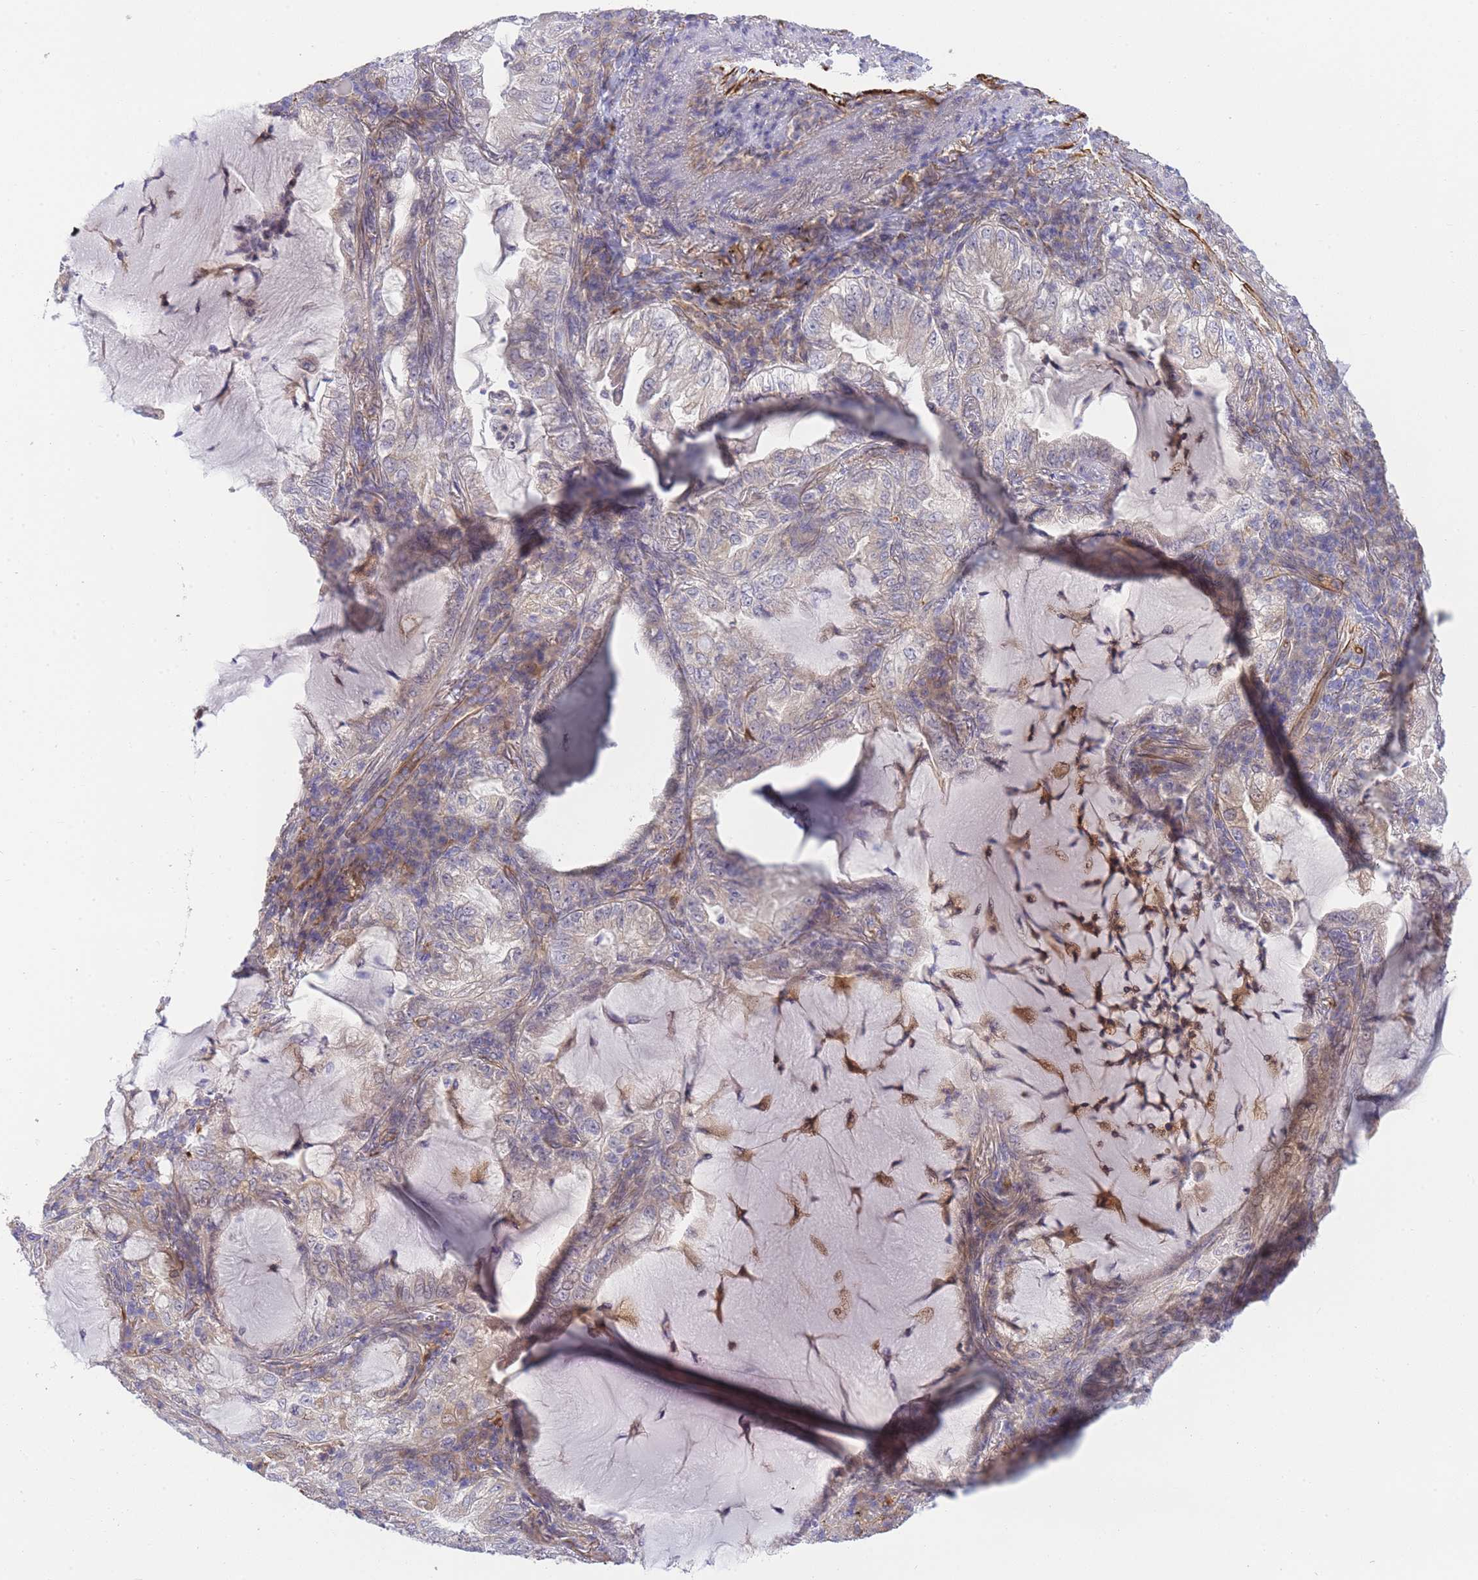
{"staining": {"intensity": "negative", "quantity": "none", "location": "none"}, "tissue": "lung cancer", "cell_type": "Tumor cells", "image_type": "cancer", "snomed": [{"axis": "morphology", "description": "Adenocarcinoma, NOS"}, {"axis": "topography", "description": "Lung"}], "caption": "High power microscopy histopathology image of an IHC photomicrograph of lung cancer, revealing no significant positivity in tumor cells.", "gene": "ECPAS", "patient": {"sex": "female", "age": 73}}